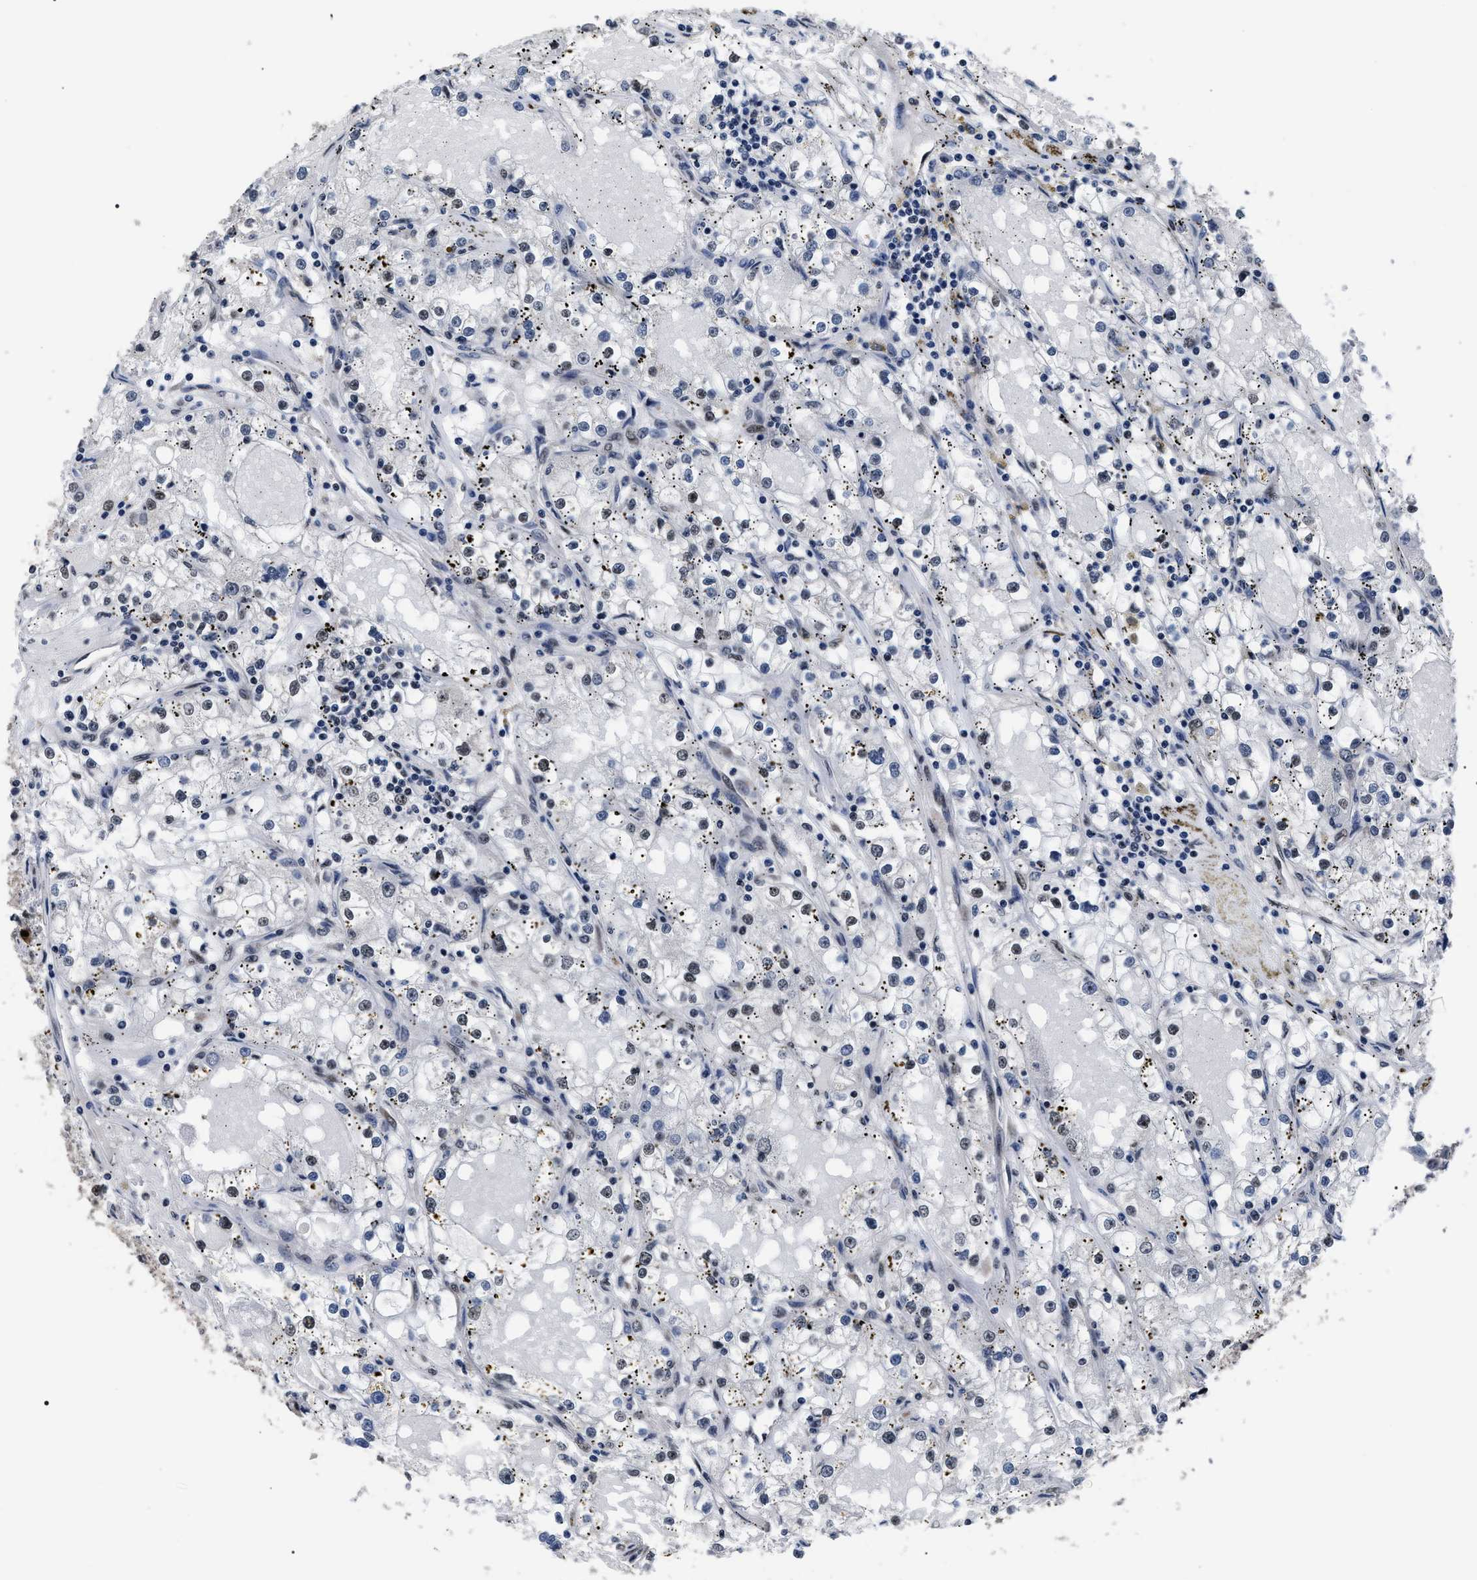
{"staining": {"intensity": "weak", "quantity": "<25%", "location": "nuclear"}, "tissue": "renal cancer", "cell_type": "Tumor cells", "image_type": "cancer", "snomed": [{"axis": "morphology", "description": "Adenocarcinoma, NOS"}, {"axis": "topography", "description": "Kidney"}], "caption": "This is a micrograph of immunohistochemistry staining of renal adenocarcinoma, which shows no expression in tumor cells.", "gene": "CSNK2A1", "patient": {"sex": "male", "age": 56}}